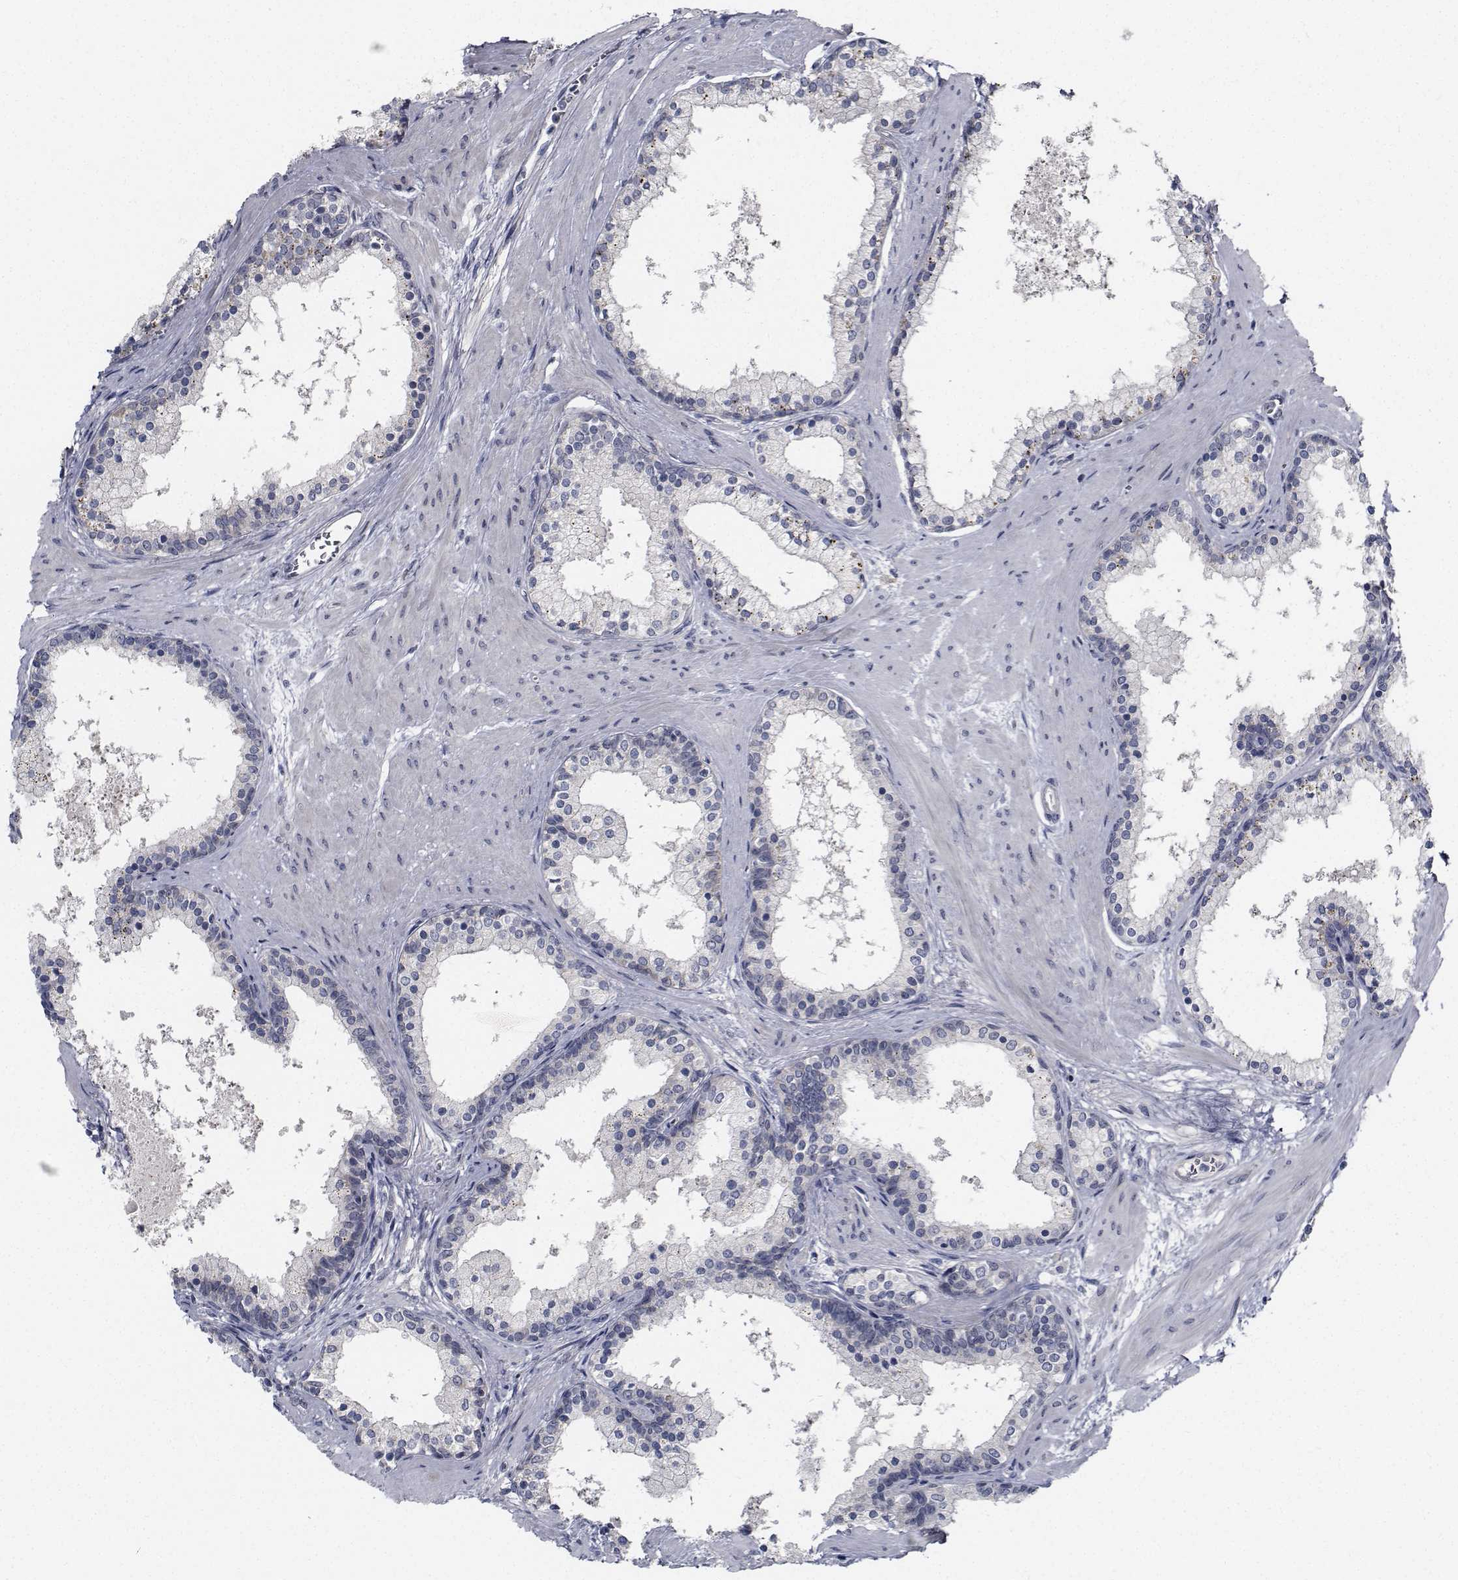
{"staining": {"intensity": "moderate", "quantity": "<25%", "location": "cytoplasmic/membranous"}, "tissue": "prostate", "cell_type": "Glandular cells", "image_type": "normal", "snomed": [{"axis": "morphology", "description": "Normal tissue, NOS"}, {"axis": "topography", "description": "Prostate"}], "caption": "Protein analysis of normal prostate demonstrates moderate cytoplasmic/membranous positivity in approximately <25% of glandular cells.", "gene": "NVL", "patient": {"sex": "male", "age": 61}}